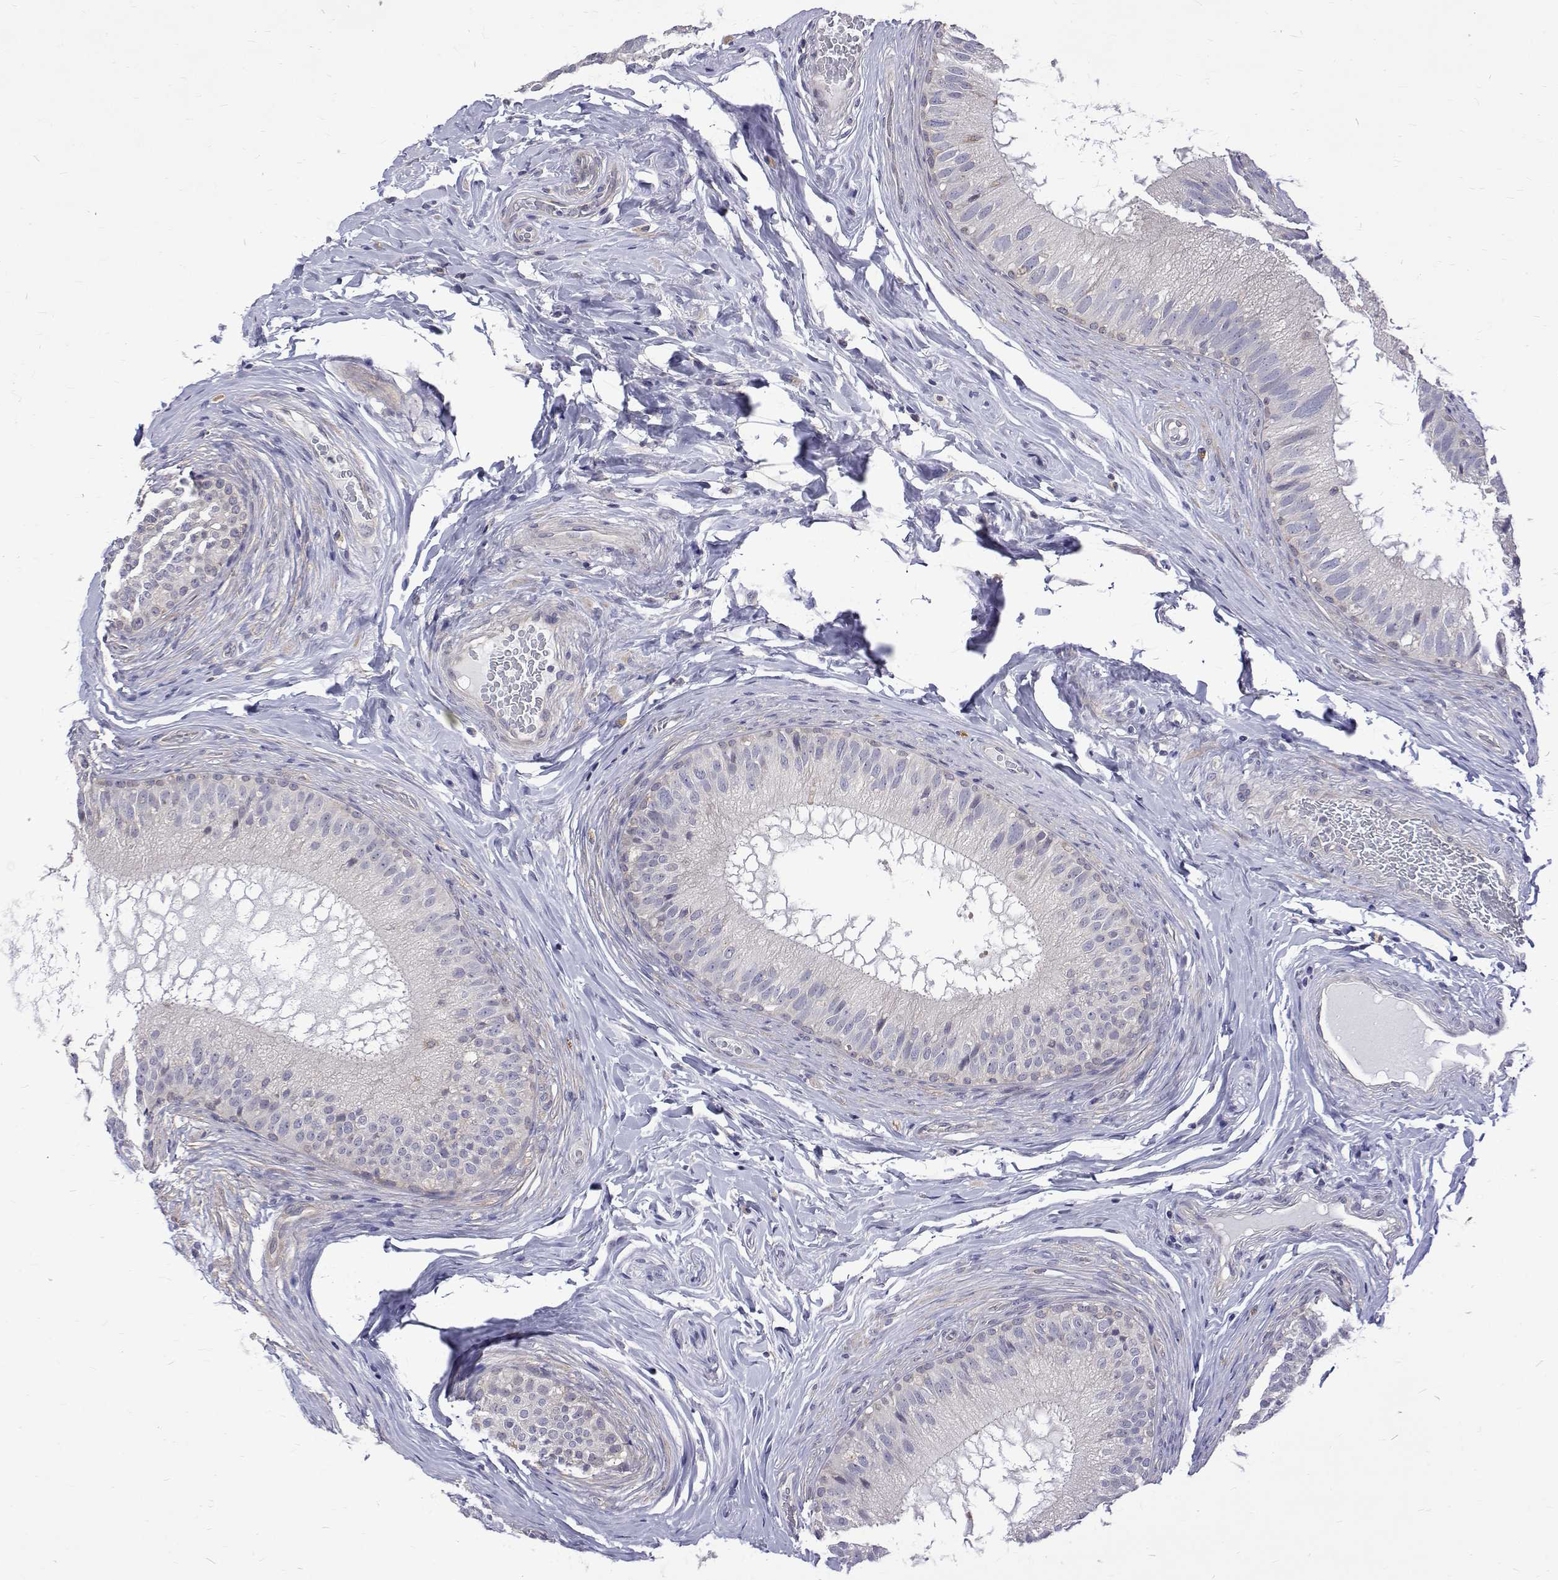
{"staining": {"intensity": "negative", "quantity": "none", "location": "none"}, "tissue": "epididymis", "cell_type": "Glandular cells", "image_type": "normal", "snomed": [{"axis": "morphology", "description": "Normal tissue, NOS"}, {"axis": "topography", "description": "Epididymis"}], "caption": "Immunohistochemistry micrograph of benign human epididymis stained for a protein (brown), which demonstrates no positivity in glandular cells.", "gene": "PADI1", "patient": {"sex": "male", "age": 34}}